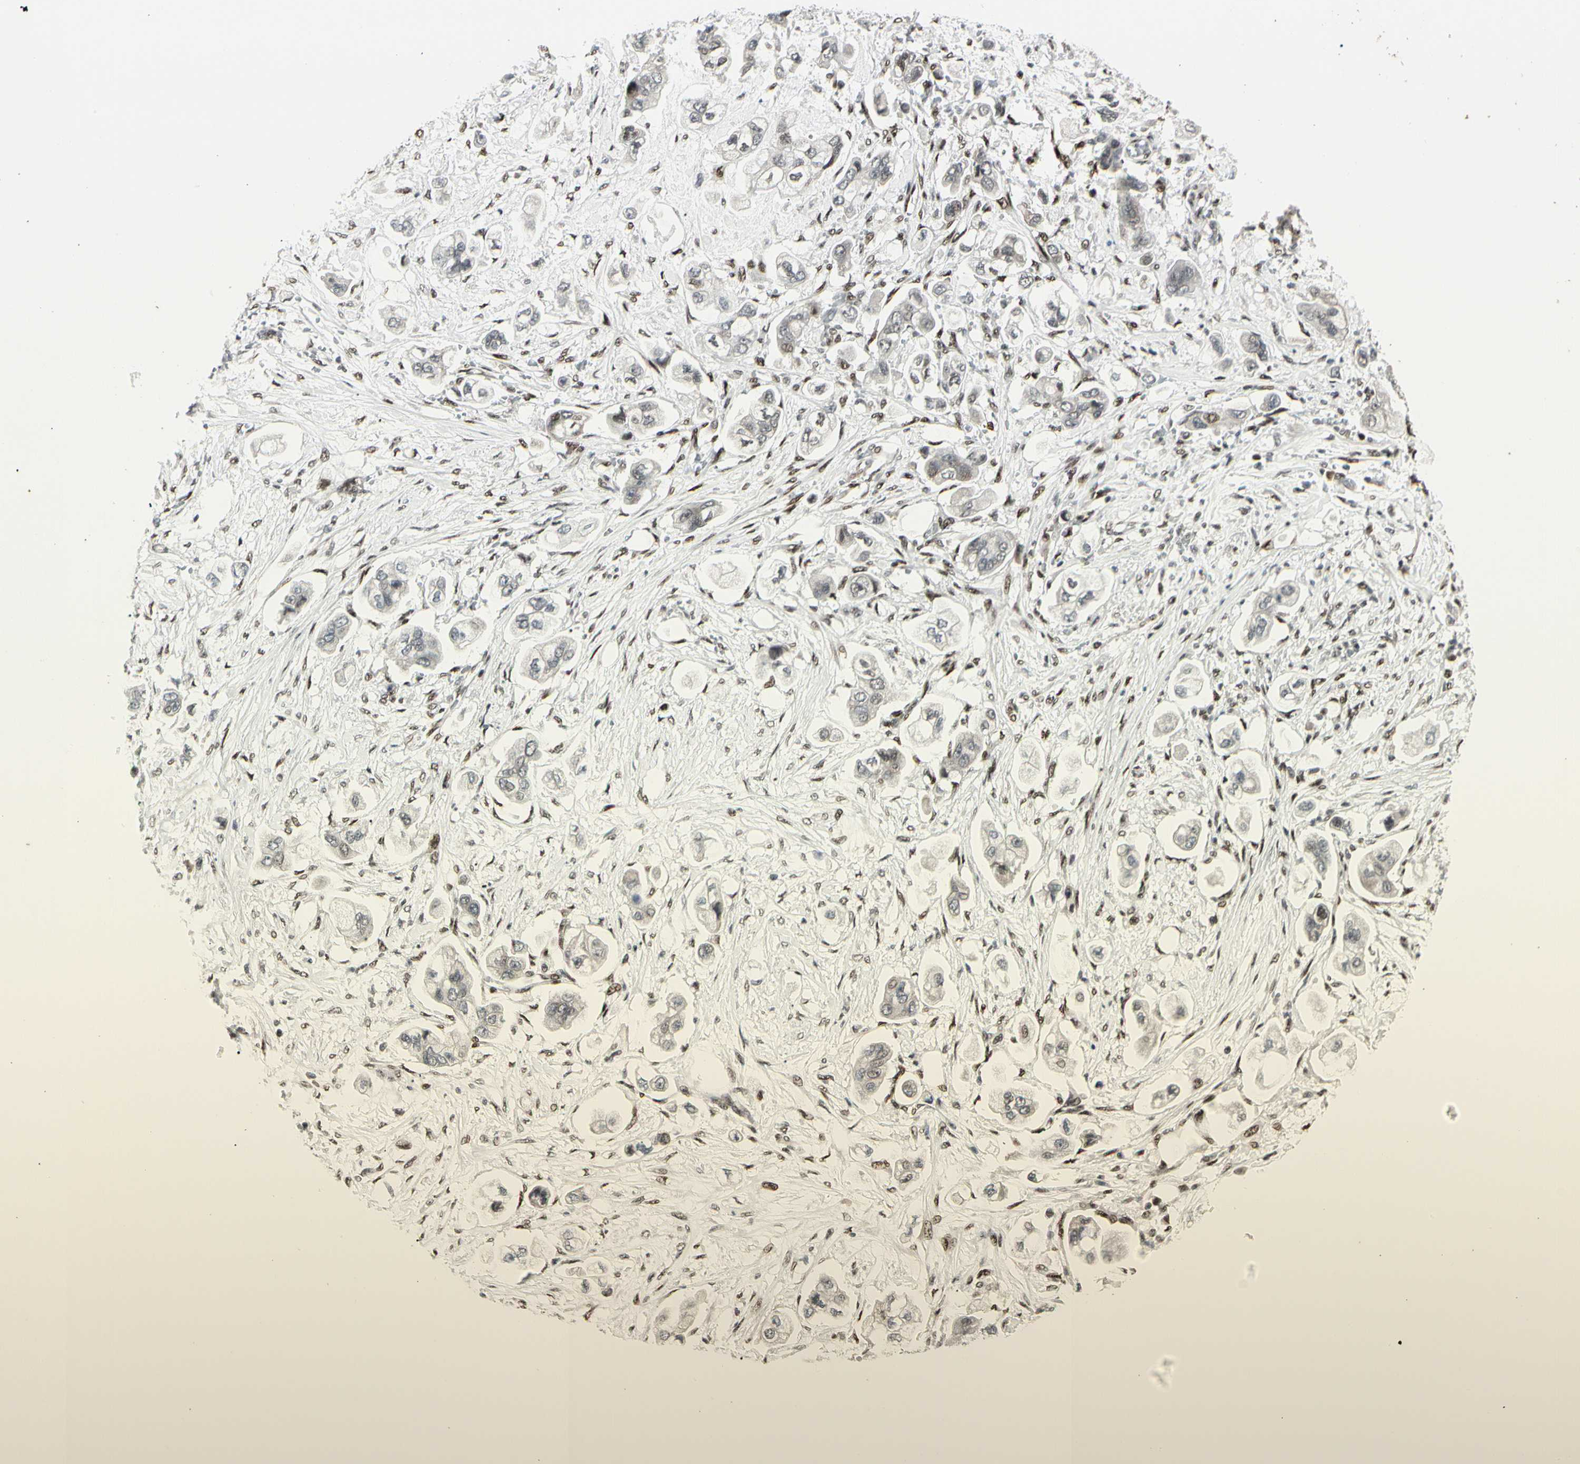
{"staining": {"intensity": "negative", "quantity": "none", "location": "none"}, "tissue": "stomach cancer", "cell_type": "Tumor cells", "image_type": "cancer", "snomed": [{"axis": "morphology", "description": "Adenocarcinoma, NOS"}, {"axis": "topography", "description": "Stomach"}], "caption": "This is a histopathology image of immunohistochemistry (IHC) staining of stomach adenocarcinoma, which shows no staining in tumor cells.", "gene": "FOXJ2", "patient": {"sex": "male", "age": 62}}